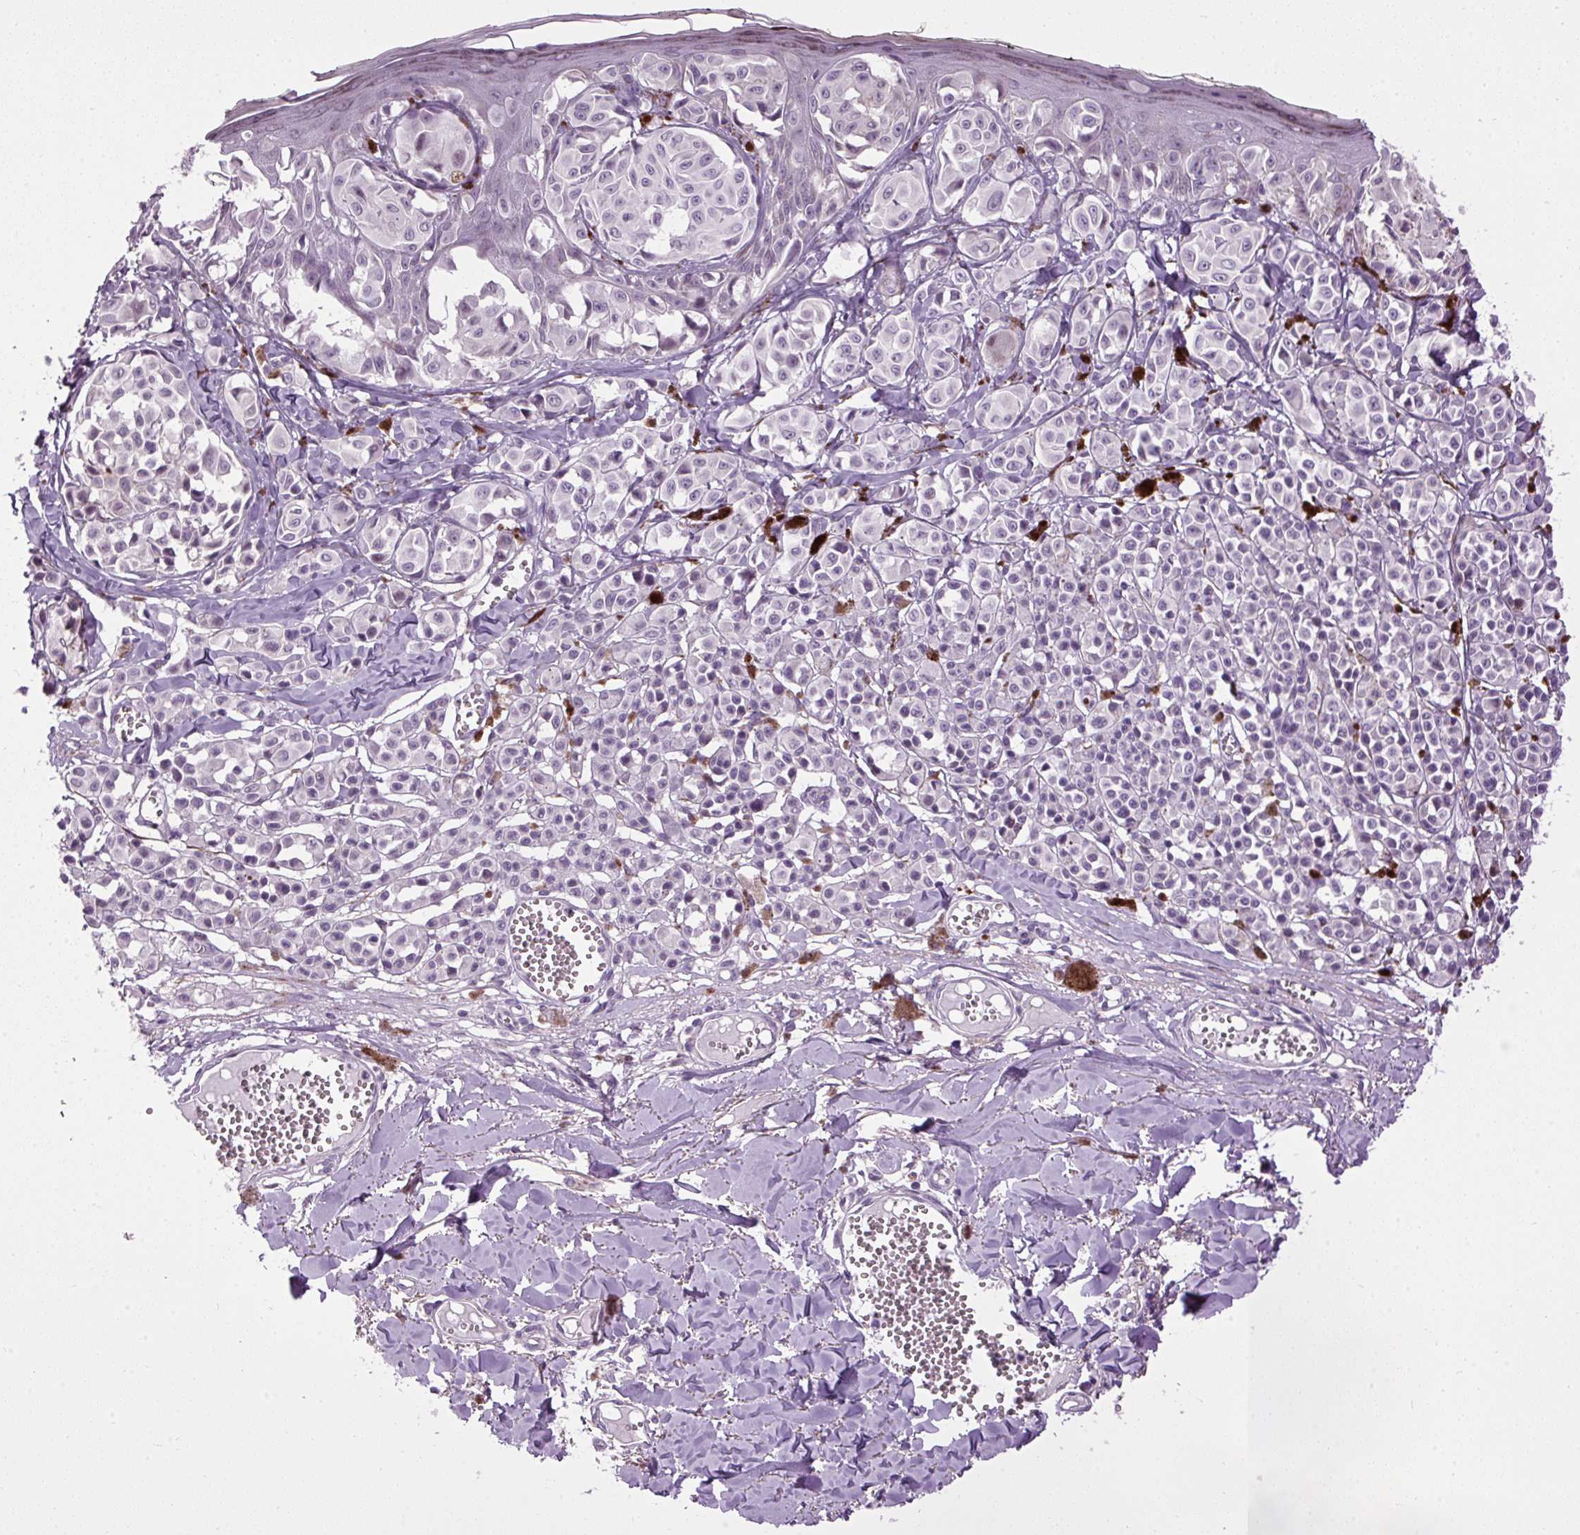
{"staining": {"intensity": "negative", "quantity": "none", "location": "none"}, "tissue": "melanoma", "cell_type": "Tumor cells", "image_type": "cancer", "snomed": [{"axis": "morphology", "description": "Malignant melanoma, NOS"}, {"axis": "topography", "description": "Skin"}], "caption": "This is a photomicrograph of IHC staining of melanoma, which shows no staining in tumor cells.", "gene": "A1CF", "patient": {"sex": "female", "age": 43}}